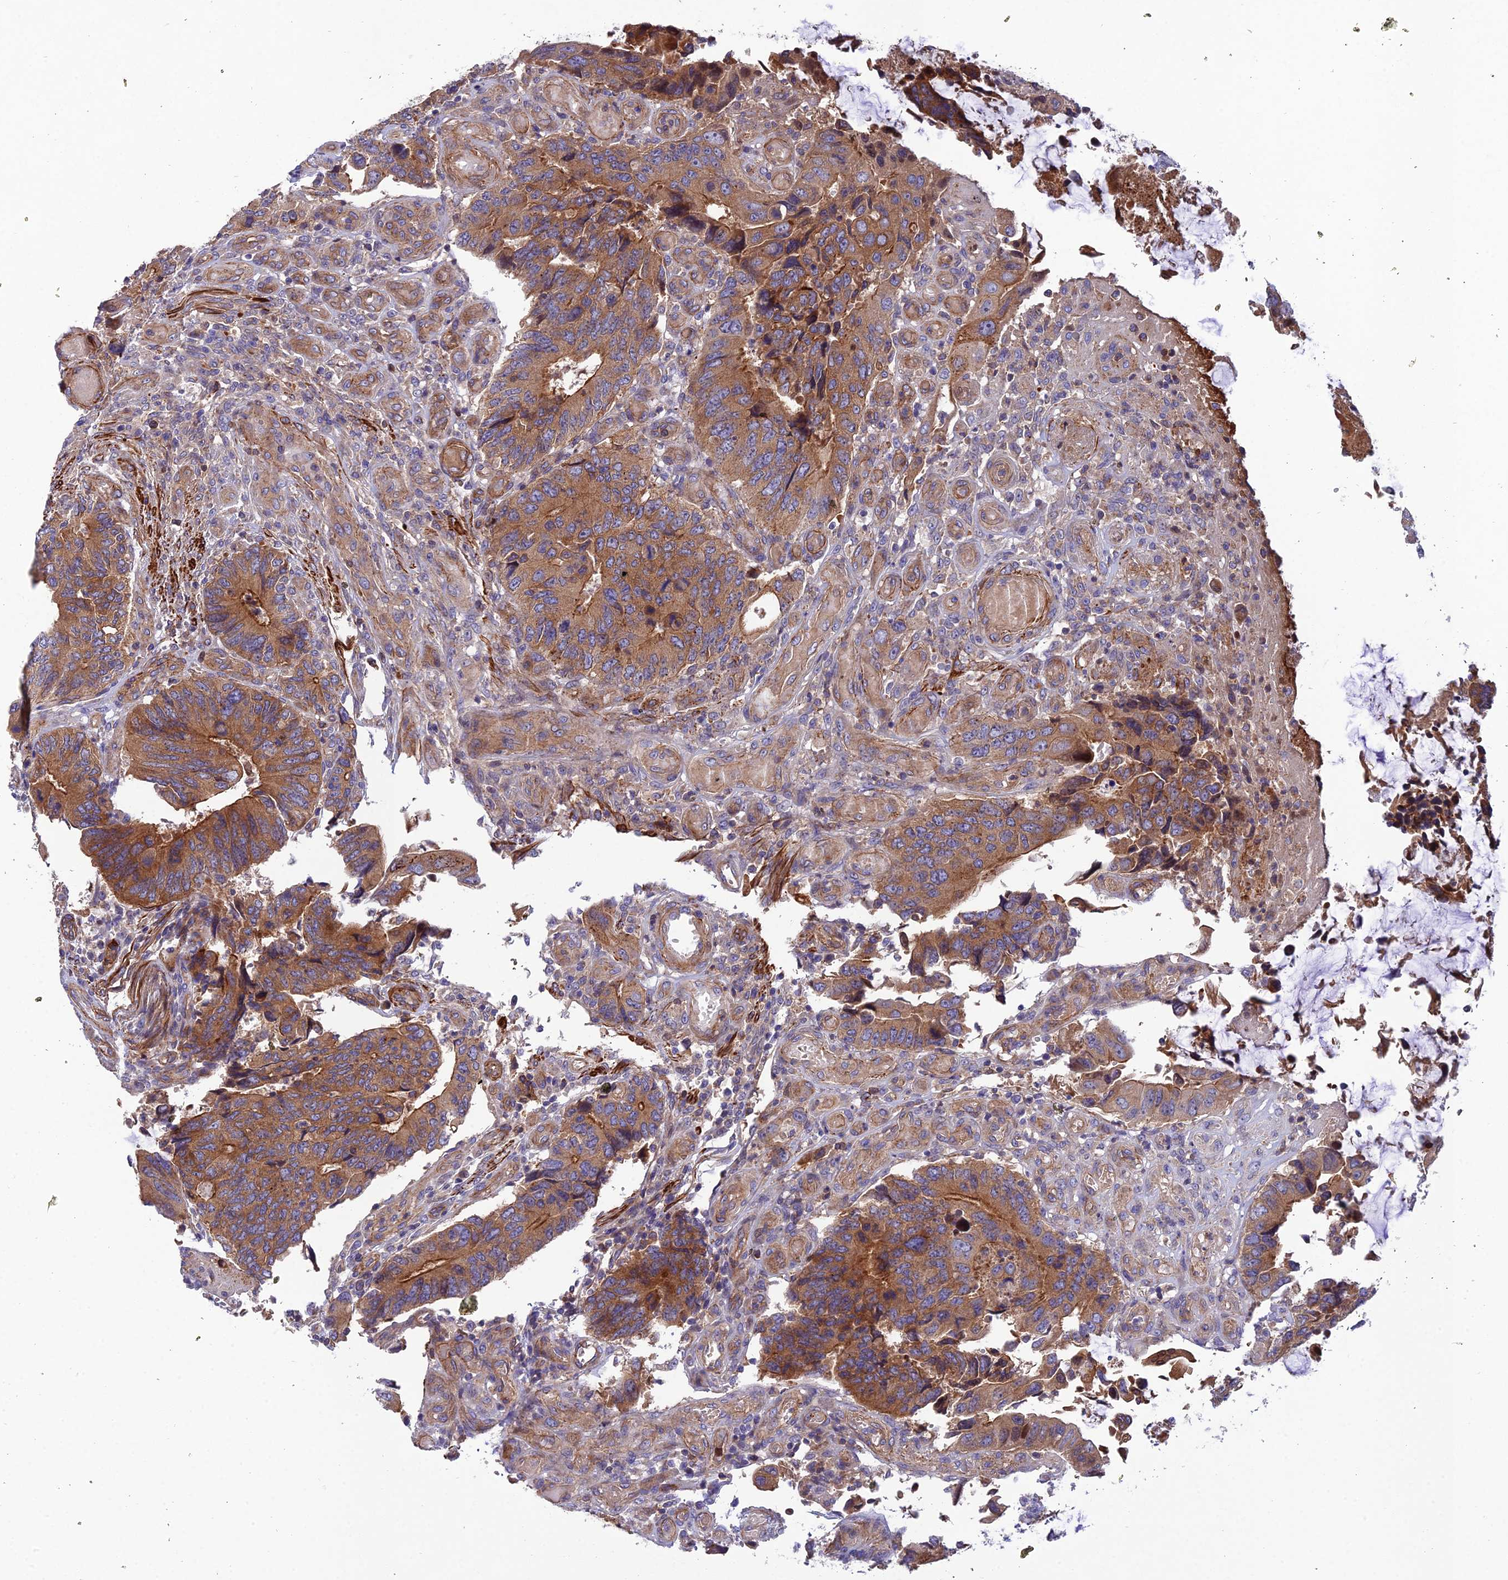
{"staining": {"intensity": "strong", "quantity": ">75%", "location": "cytoplasmic/membranous"}, "tissue": "colorectal cancer", "cell_type": "Tumor cells", "image_type": "cancer", "snomed": [{"axis": "morphology", "description": "Adenocarcinoma, NOS"}, {"axis": "topography", "description": "Colon"}], "caption": "An immunohistochemistry (IHC) micrograph of neoplastic tissue is shown. Protein staining in brown highlights strong cytoplasmic/membranous positivity in colorectal adenocarcinoma within tumor cells. The staining was performed using DAB (3,3'-diaminobenzidine), with brown indicating positive protein expression. Nuclei are stained blue with hematoxylin.", "gene": "RALGAPA2", "patient": {"sex": "male", "age": 87}}